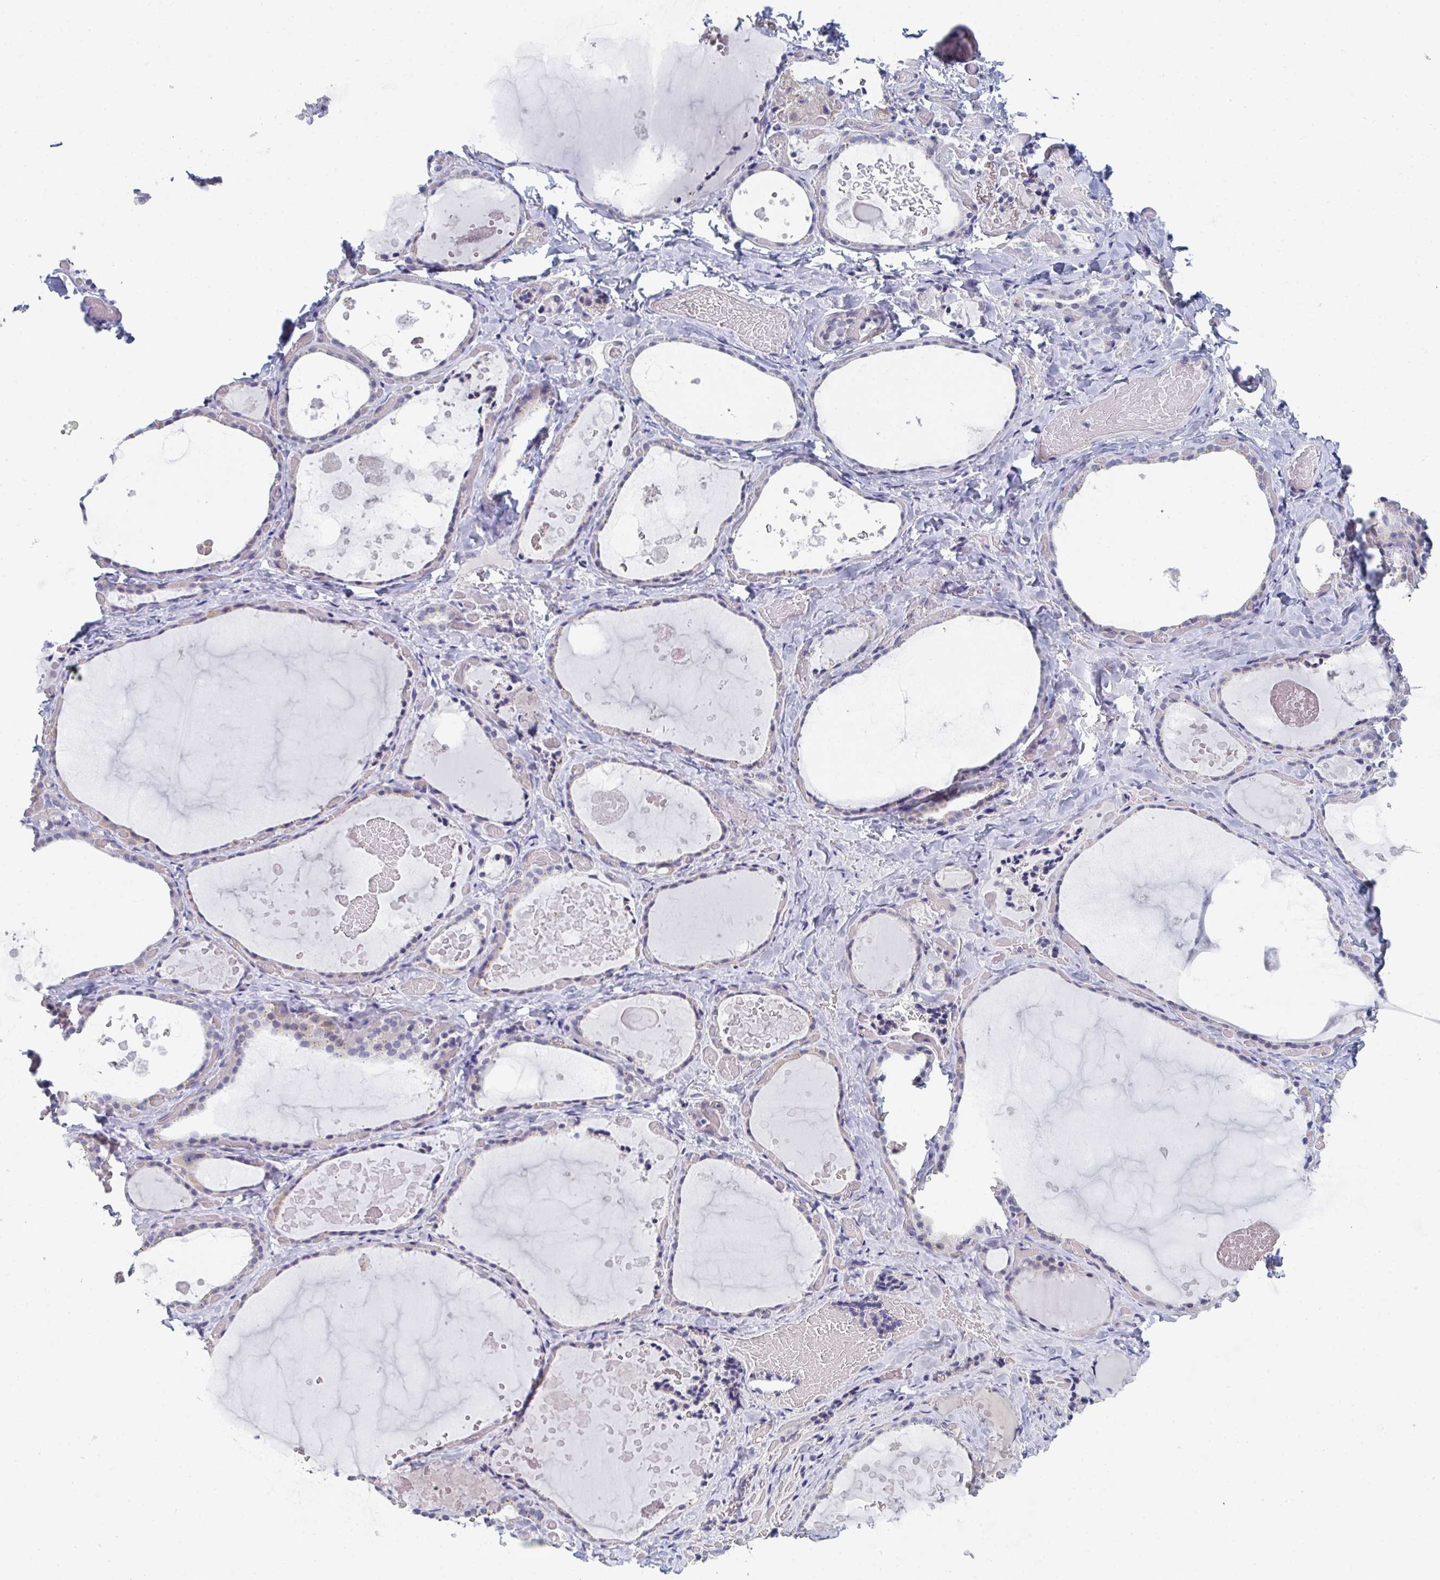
{"staining": {"intensity": "weak", "quantity": "<25%", "location": "nuclear"}, "tissue": "thyroid gland", "cell_type": "Glandular cells", "image_type": "normal", "snomed": [{"axis": "morphology", "description": "Normal tissue, NOS"}, {"axis": "topography", "description": "Thyroid gland"}], "caption": "Immunohistochemistry histopathology image of benign thyroid gland: human thyroid gland stained with DAB (3,3'-diaminobenzidine) displays no significant protein staining in glandular cells.", "gene": "CENPT", "patient": {"sex": "female", "age": 56}}